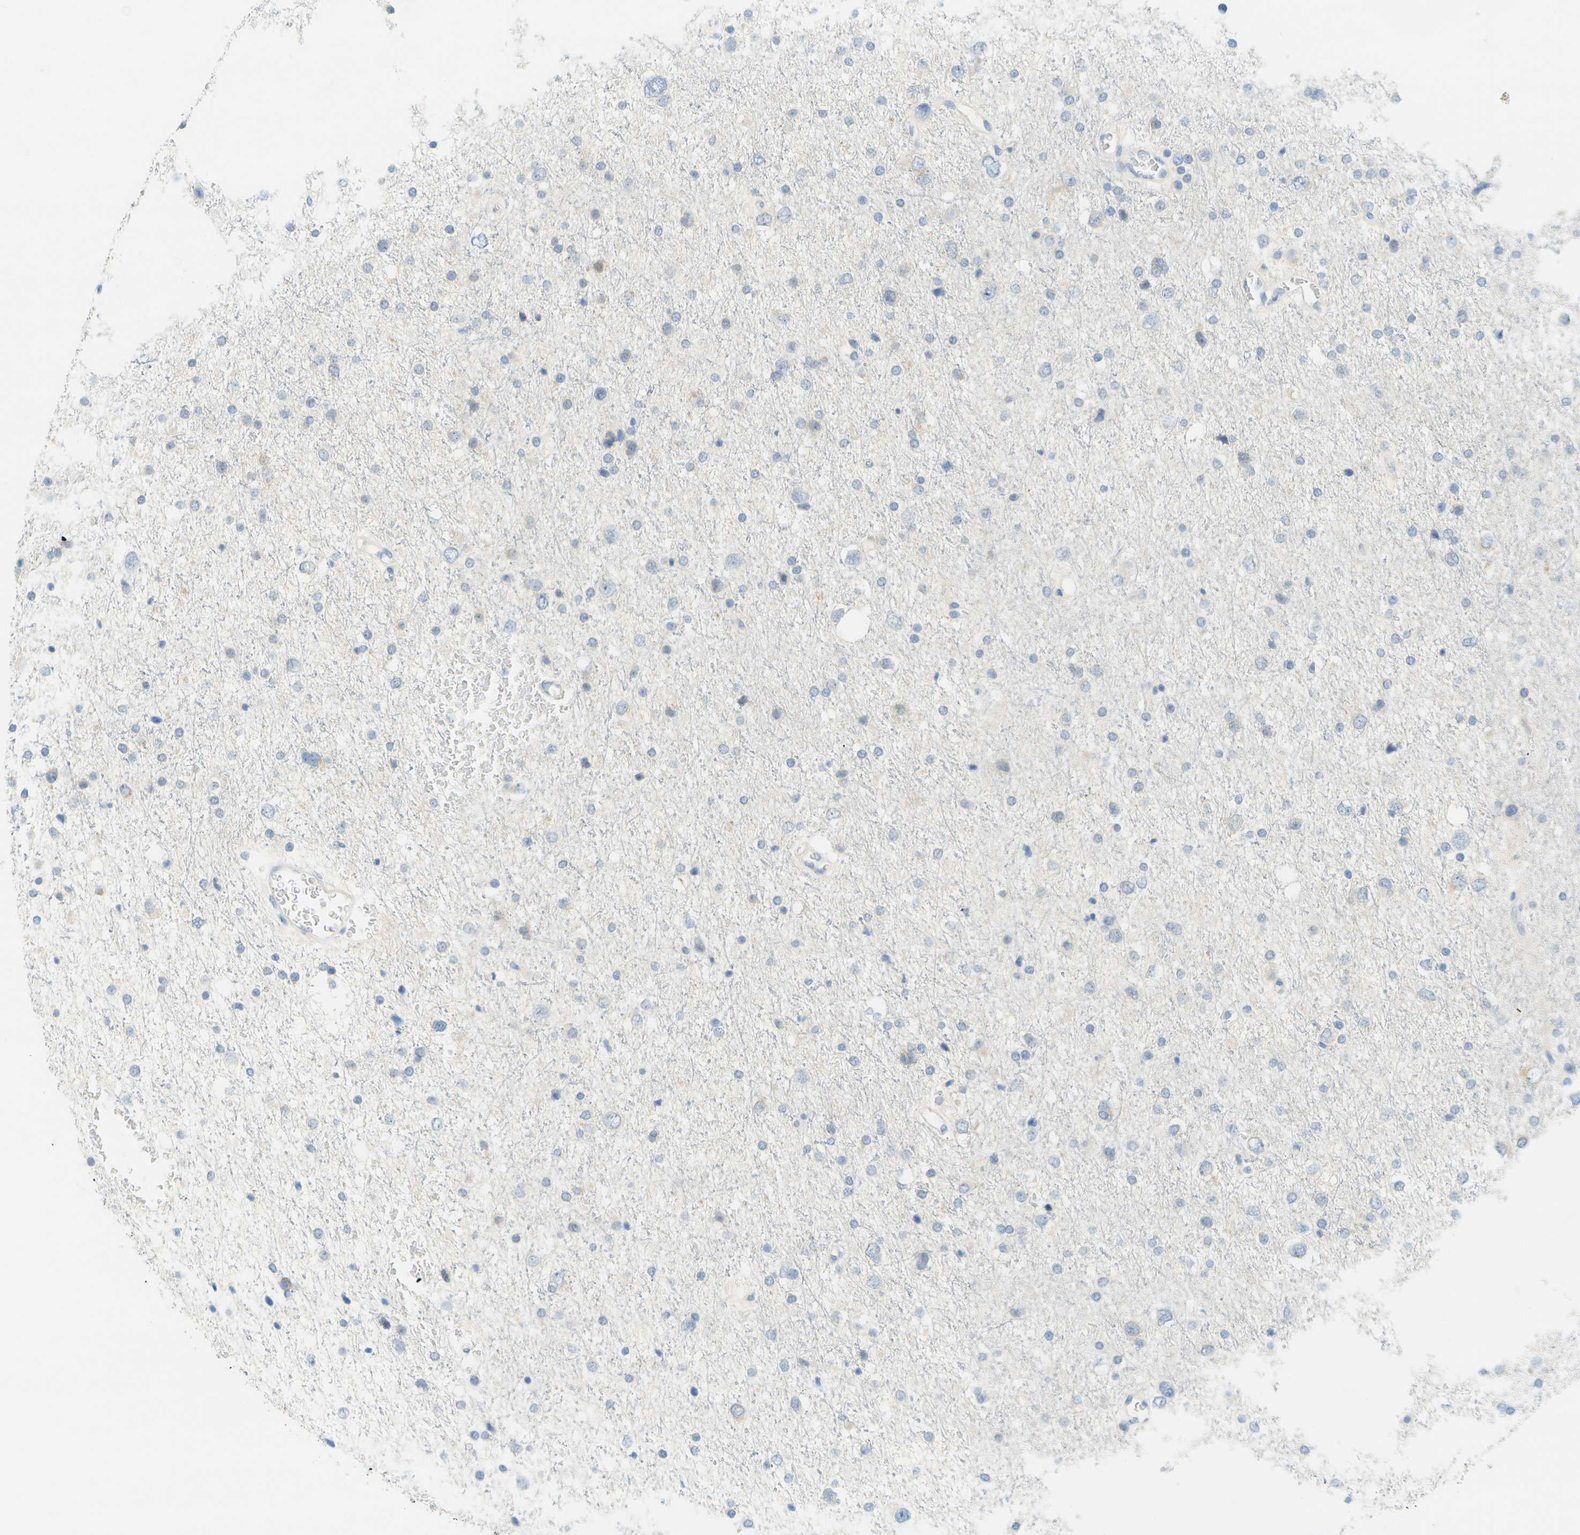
{"staining": {"intensity": "negative", "quantity": "none", "location": "none"}, "tissue": "glioma", "cell_type": "Tumor cells", "image_type": "cancer", "snomed": [{"axis": "morphology", "description": "Glioma, malignant, Low grade"}, {"axis": "topography", "description": "Brain"}], "caption": "DAB (3,3'-diaminobenzidine) immunohistochemical staining of human glioma reveals no significant expression in tumor cells. (DAB IHC, high magnification).", "gene": "SMYD5", "patient": {"sex": "female", "age": 37}}